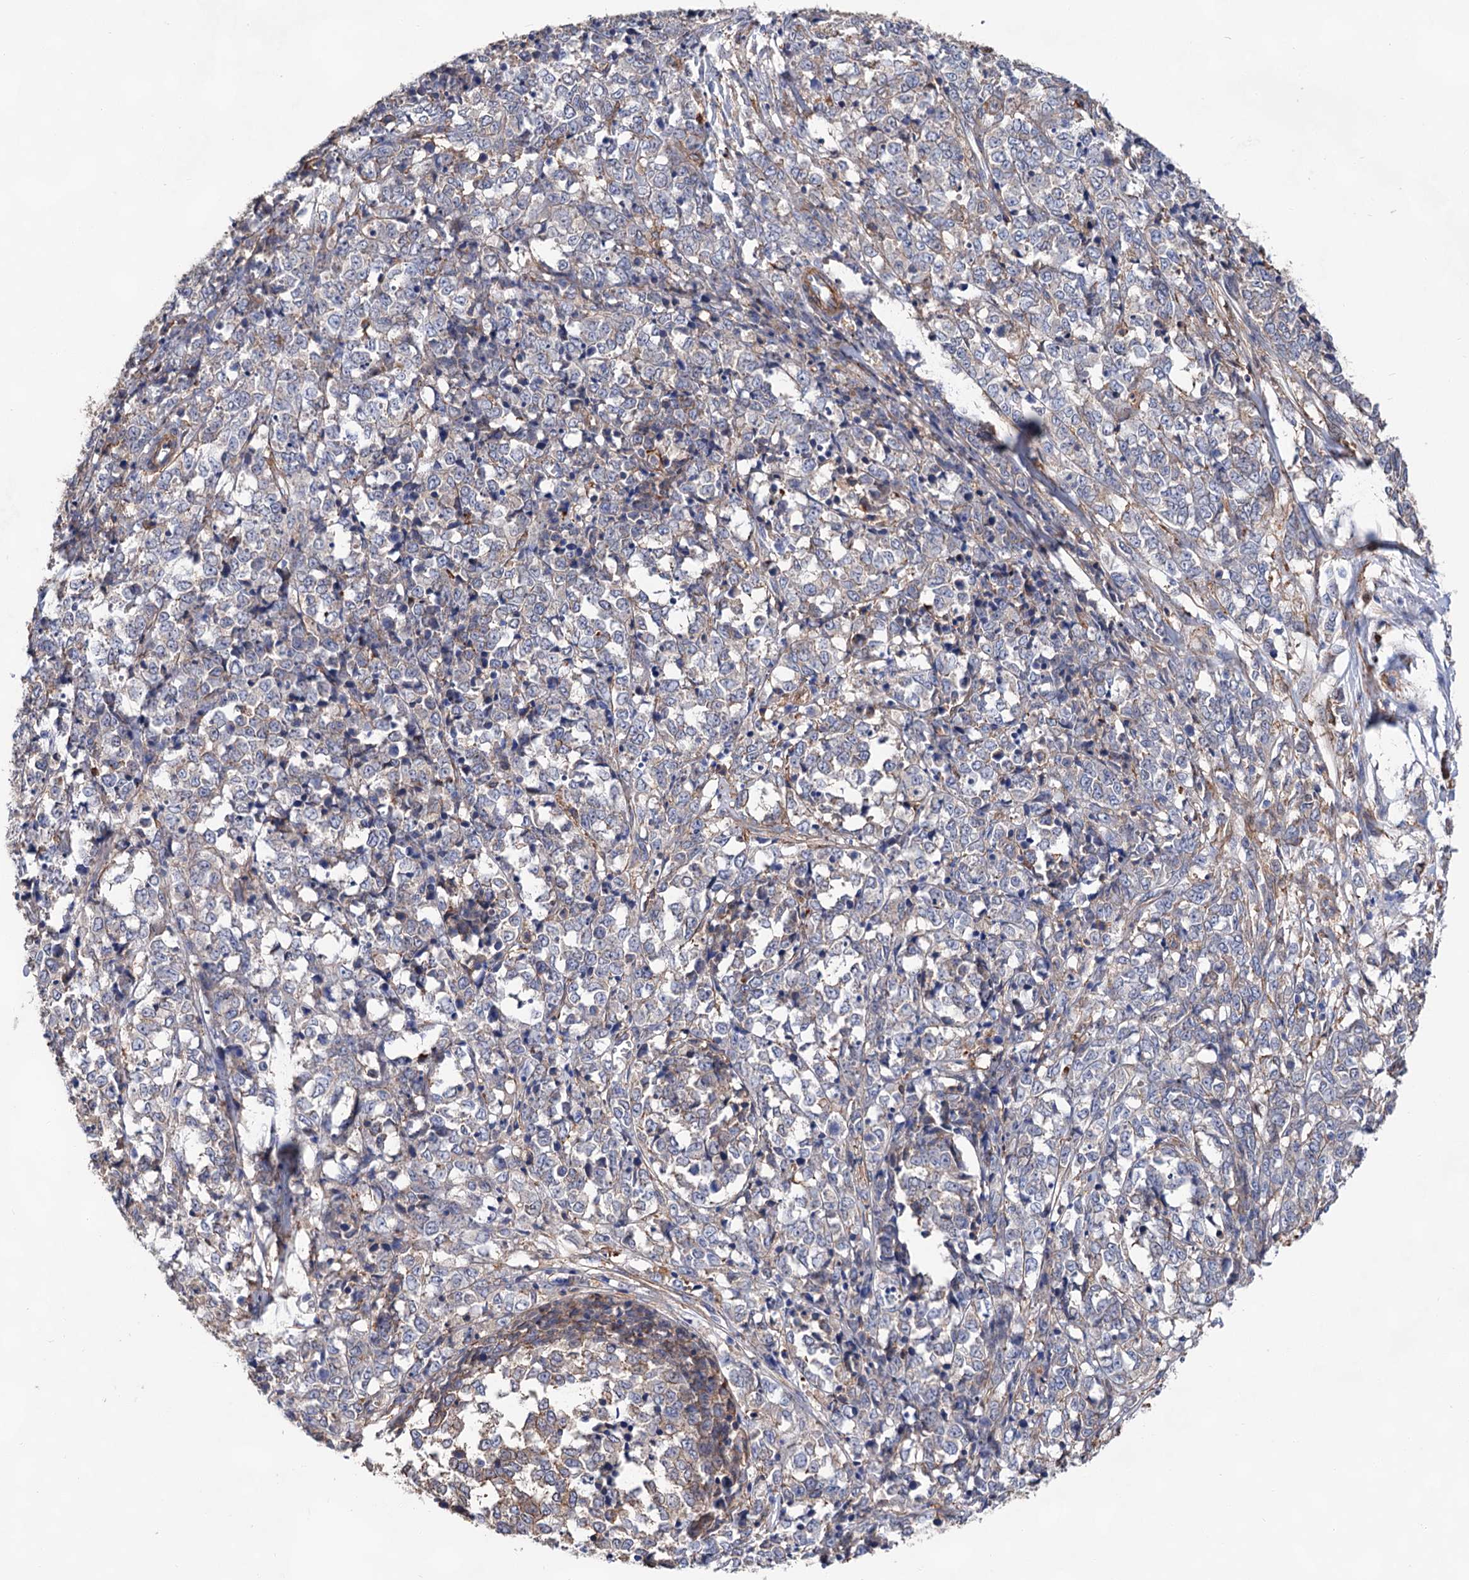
{"staining": {"intensity": "negative", "quantity": "none", "location": "none"}, "tissue": "melanoma", "cell_type": "Tumor cells", "image_type": "cancer", "snomed": [{"axis": "morphology", "description": "Malignant melanoma, NOS"}, {"axis": "topography", "description": "Skin"}], "caption": "Protein analysis of melanoma exhibits no significant positivity in tumor cells. Brightfield microscopy of immunohistochemistry (IHC) stained with DAB (brown) and hematoxylin (blue), captured at high magnification.", "gene": "TMTC3", "patient": {"sex": "female", "age": 72}}